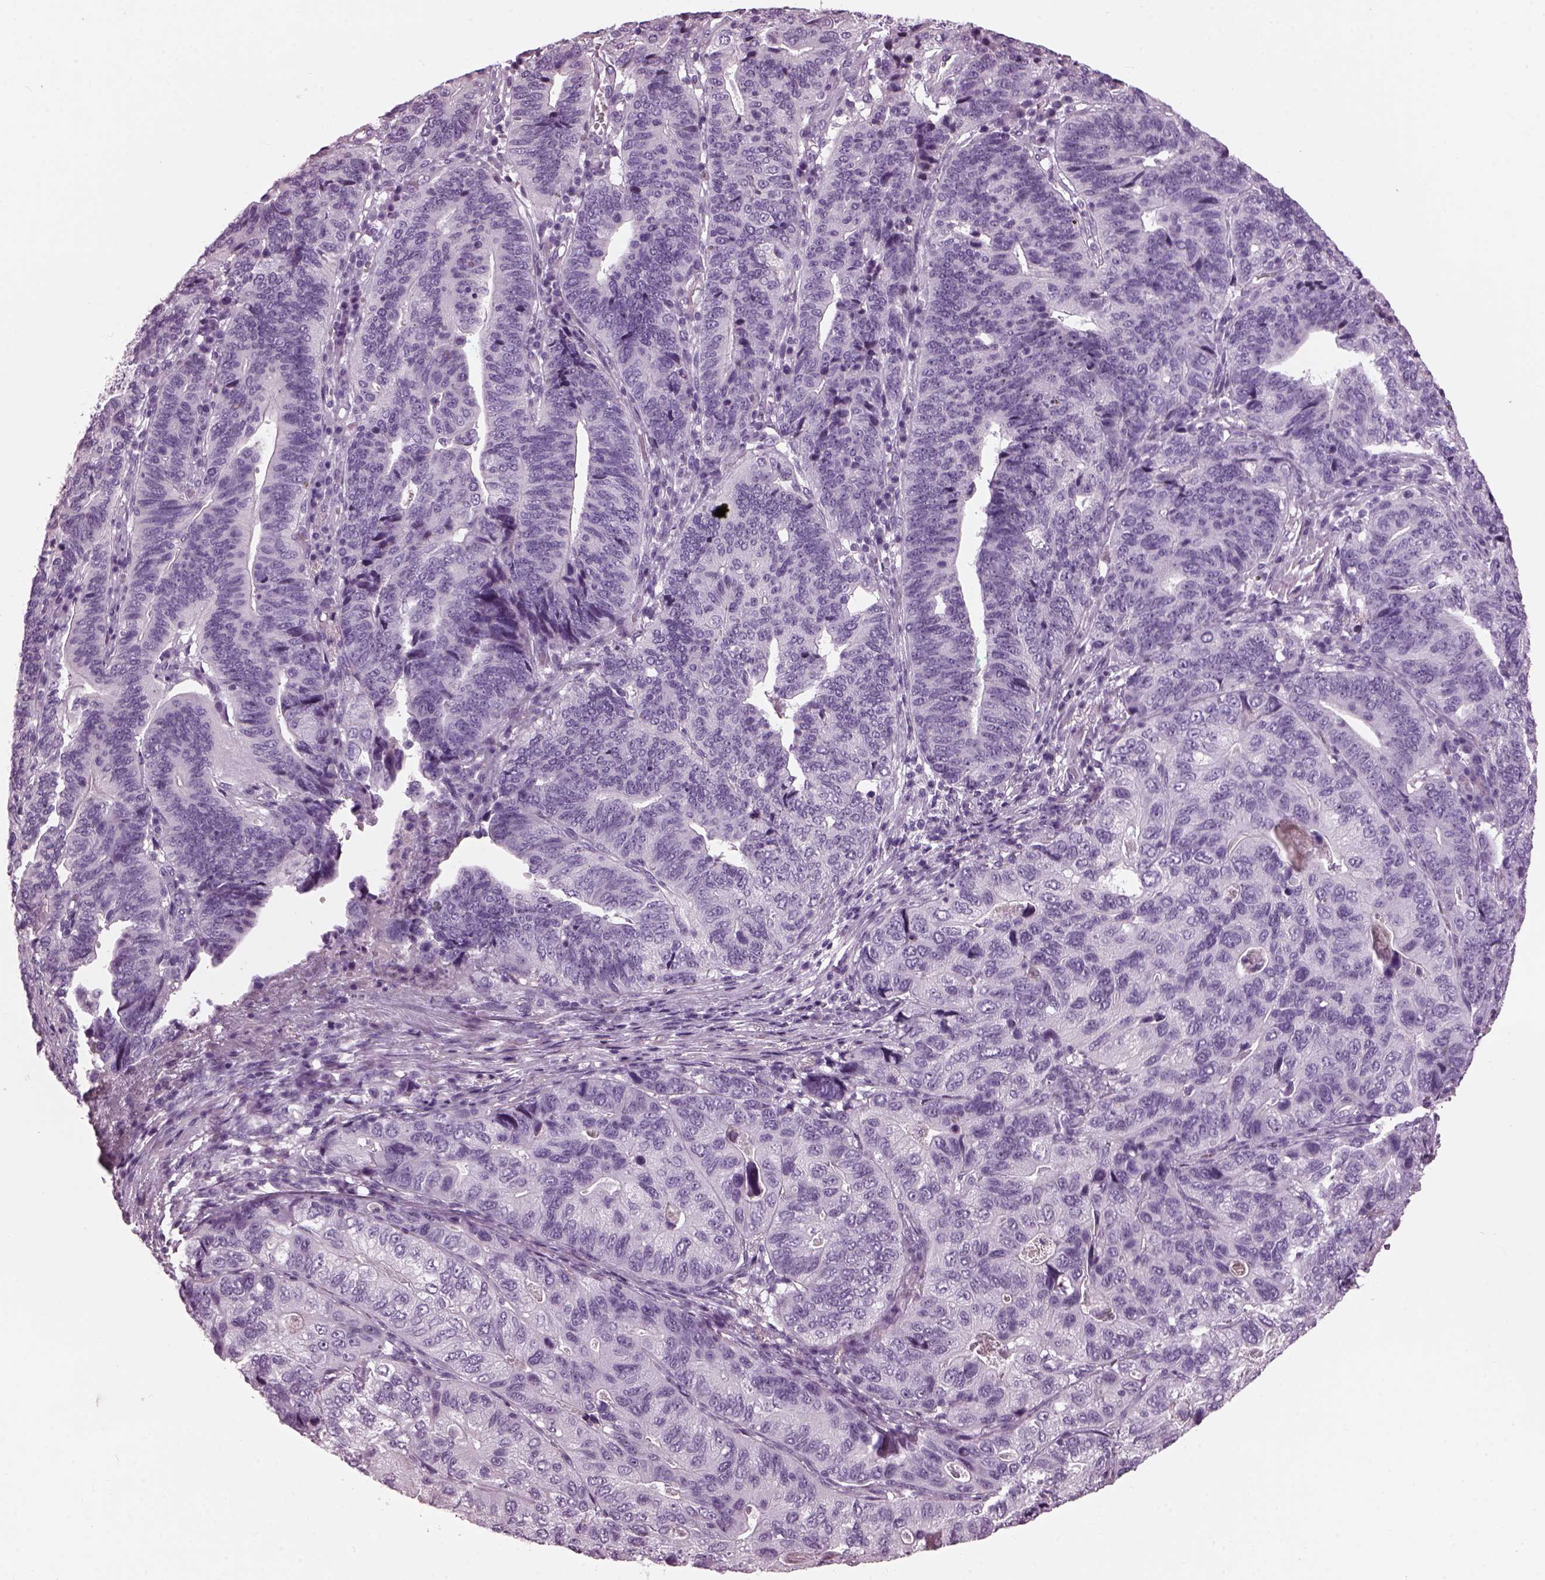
{"staining": {"intensity": "negative", "quantity": "none", "location": "none"}, "tissue": "stomach cancer", "cell_type": "Tumor cells", "image_type": "cancer", "snomed": [{"axis": "morphology", "description": "Adenocarcinoma, NOS"}, {"axis": "topography", "description": "Stomach, upper"}], "caption": "Protein analysis of stomach cancer (adenocarcinoma) exhibits no significant staining in tumor cells.", "gene": "DPYSL5", "patient": {"sex": "female", "age": 67}}